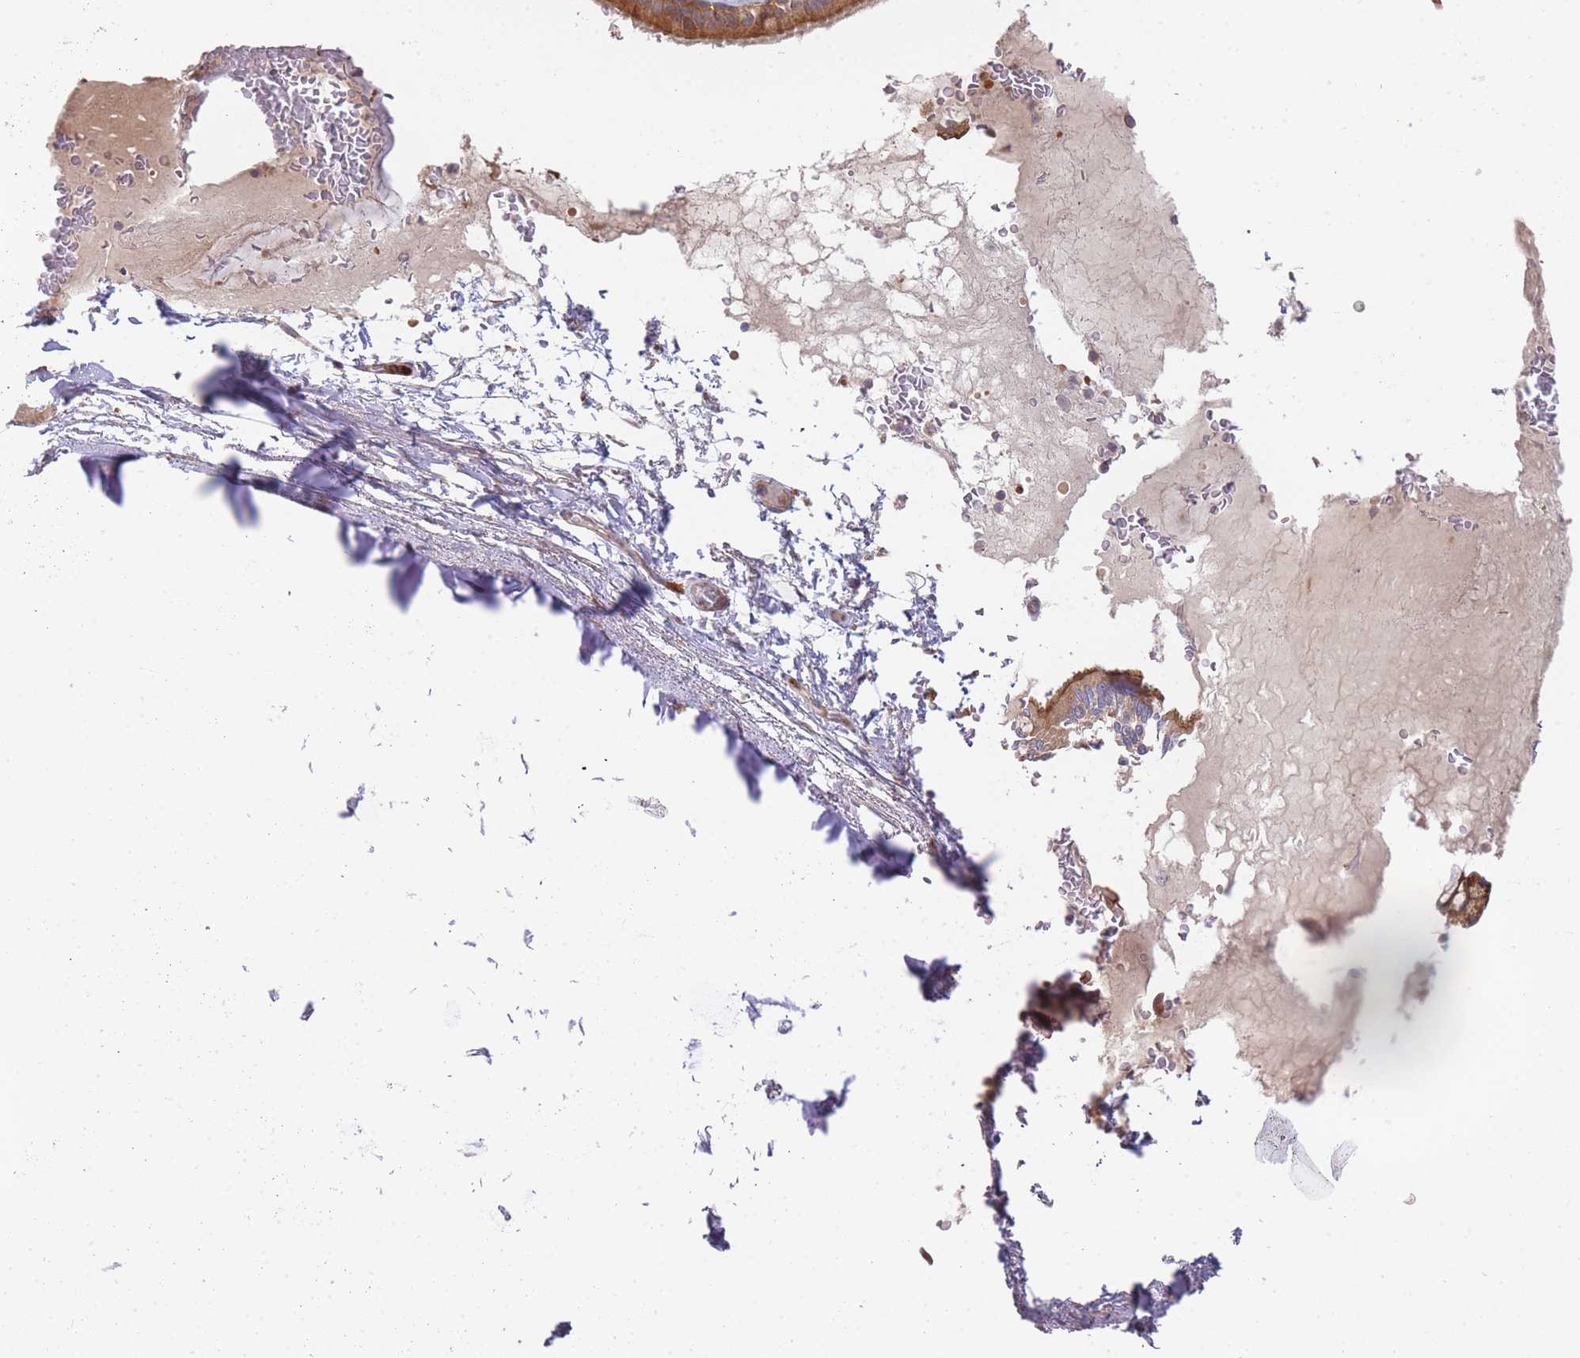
{"staining": {"intensity": "moderate", "quantity": ">75%", "location": "cytoplasmic/membranous"}, "tissue": "bronchus", "cell_type": "Respiratory epithelial cells", "image_type": "normal", "snomed": [{"axis": "morphology", "description": "Normal tissue, NOS"}, {"axis": "topography", "description": "Bronchus"}], "caption": "A high-resolution photomicrograph shows immunohistochemistry (IHC) staining of benign bronchus, which shows moderate cytoplasmic/membranous expression in about >75% of respiratory epithelial cells. The staining was performed using DAB (3,3'-diaminobenzidine), with brown indicating positive protein expression. Nuclei are stained blue with hematoxylin.", "gene": "TRIM26", "patient": {"sex": "male", "age": 70}}